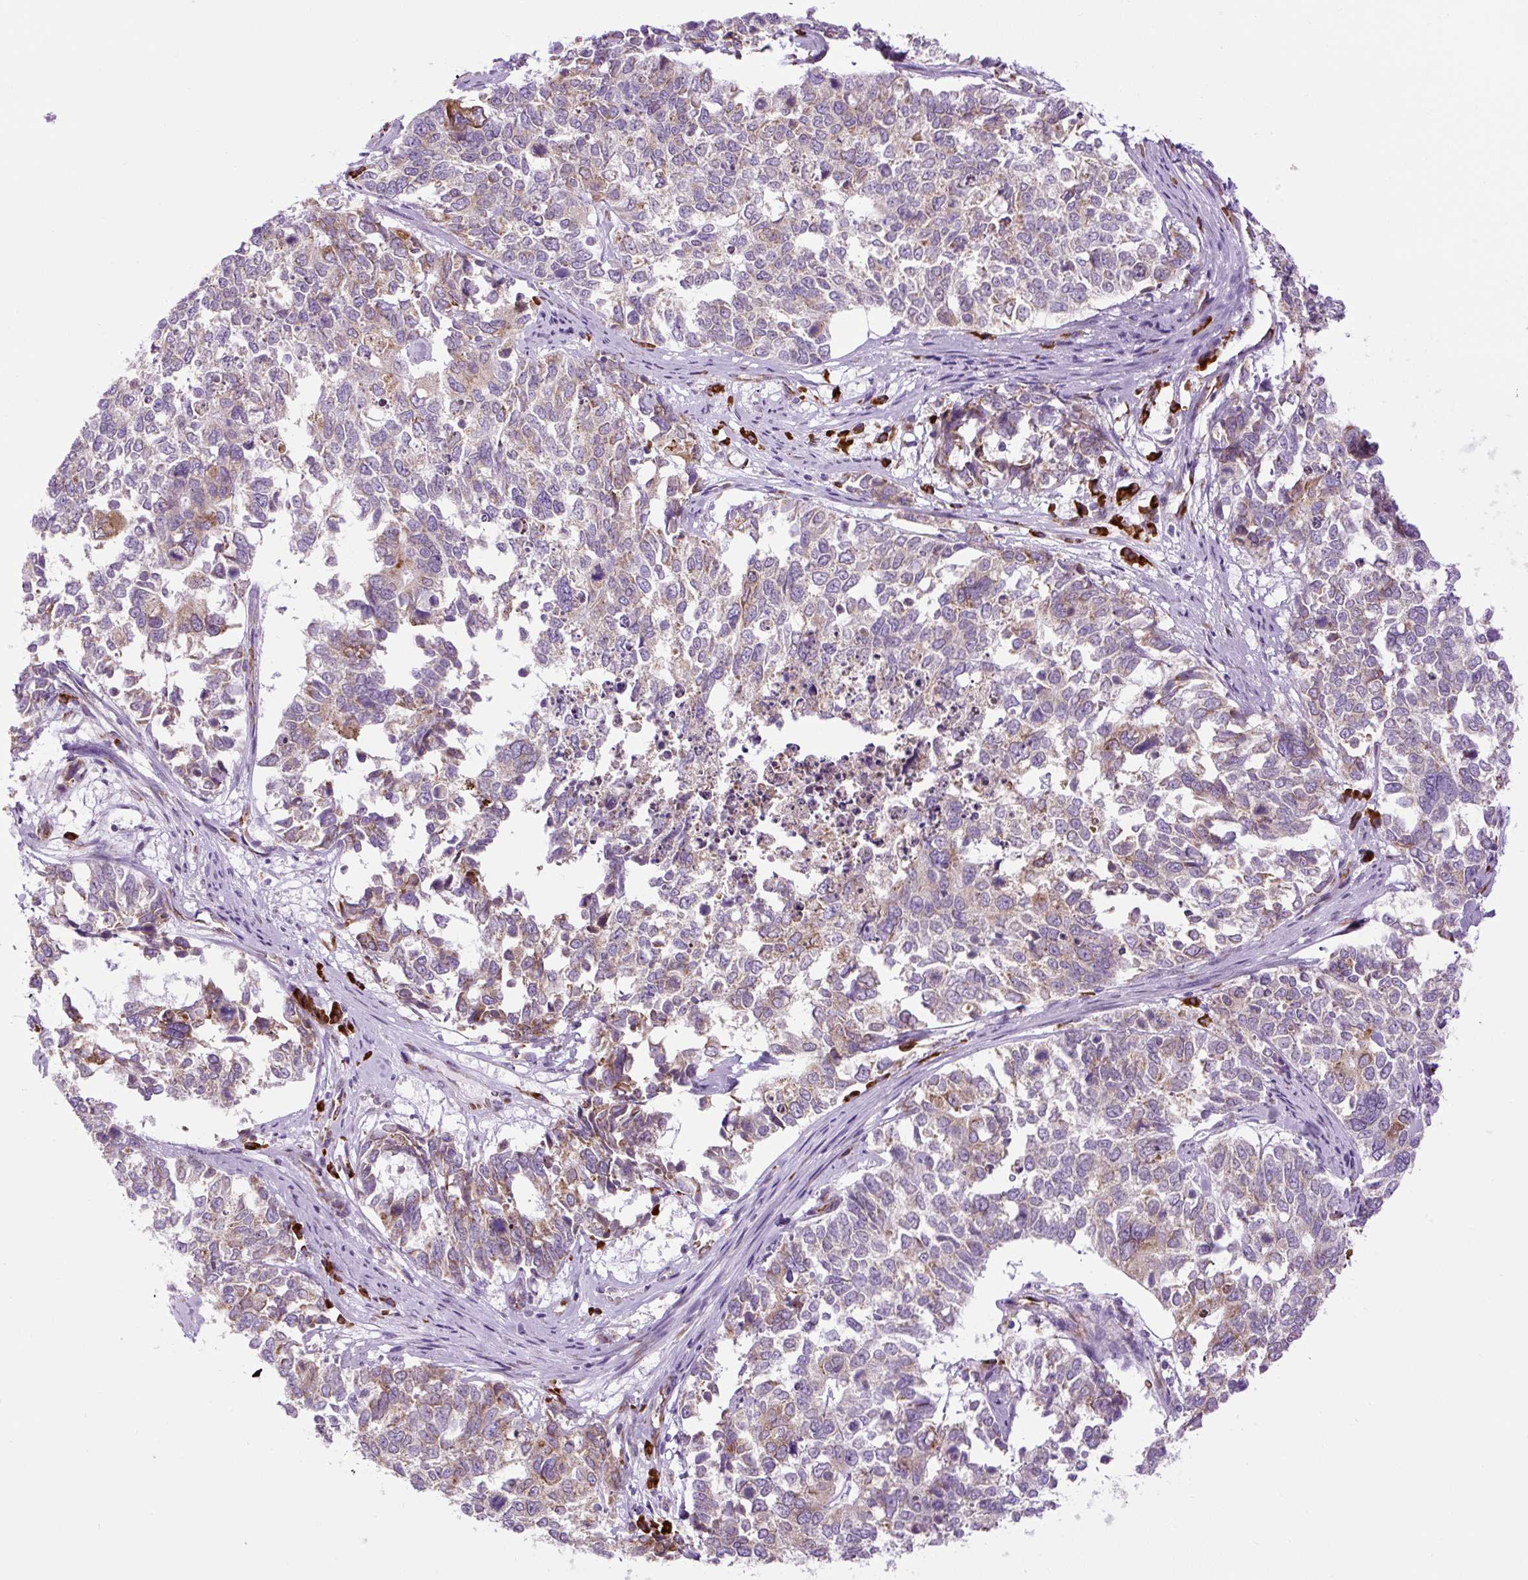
{"staining": {"intensity": "moderate", "quantity": "<25%", "location": "cytoplasmic/membranous"}, "tissue": "cervical cancer", "cell_type": "Tumor cells", "image_type": "cancer", "snomed": [{"axis": "morphology", "description": "Squamous cell carcinoma, NOS"}, {"axis": "topography", "description": "Cervix"}], "caption": "An image showing moderate cytoplasmic/membranous expression in approximately <25% of tumor cells in cervical cancer (squamous cell carcinoma), as visualized by brown immunohistochemical staining.", "gene": "DDOST", "patient": {"sex": "female", "age": 63}}